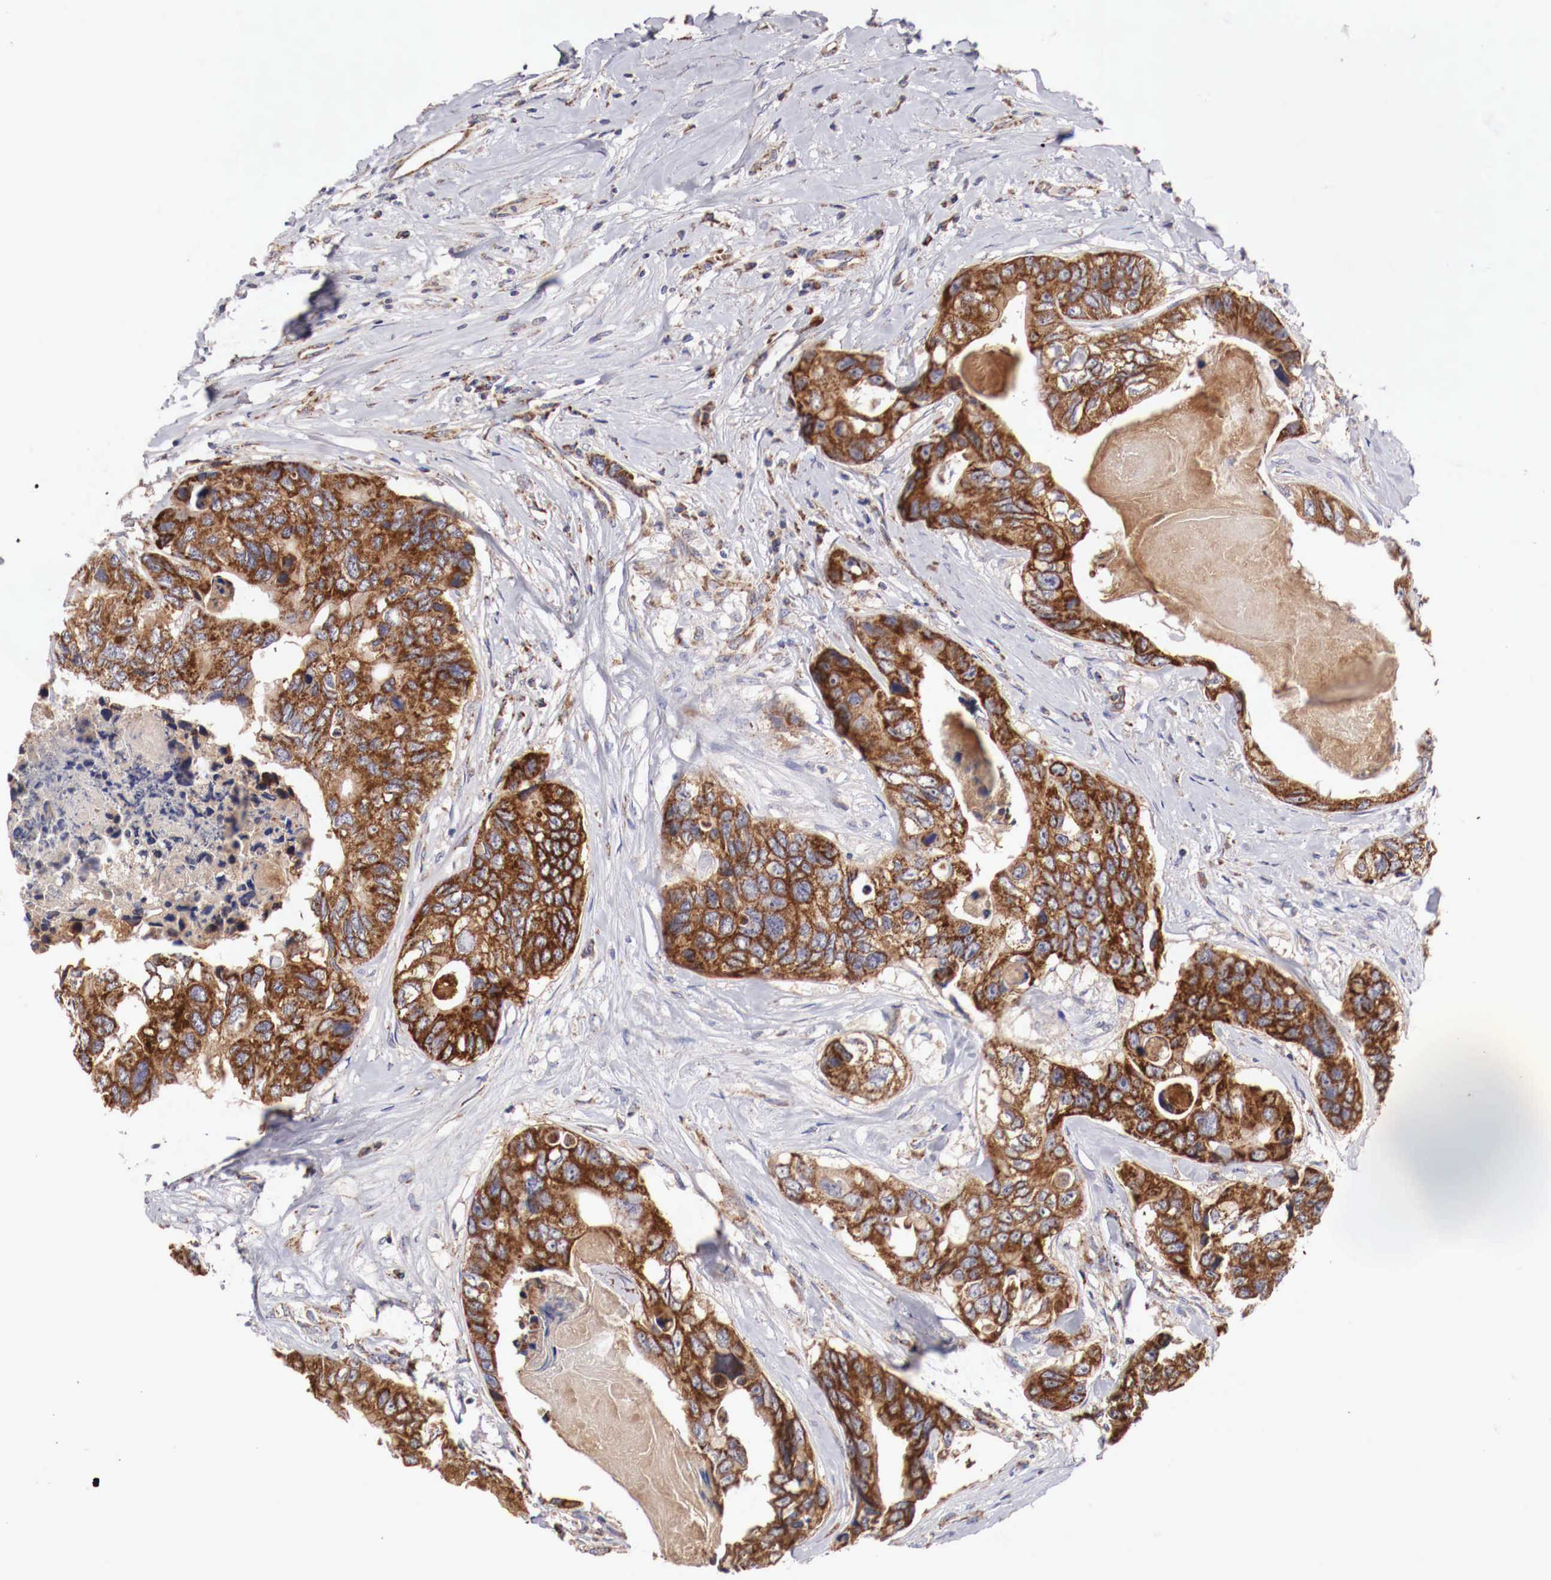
{"staining": {"intensity": "strong", "quantity": ">75%", "location": "cytoplasmic/membranous"}, "tissue": "colorectal cancer", "cell_type": "Tumor cells", "image_type": "cancer", "snomed": [{"axis": "morphology", "description": "Adenocarcinoma, NOS"}, {"axis": "topography", "description": "Colon"}], "caption": "A high-resolution image shows immunohistochemistry staining of colorectal cancer, which reveals strong cytoplasmic/membranous positivity in approximately >75% of tumor cells.", "gene": "XPNPEP3", "patient": {"sex": "female", "age": 86}}